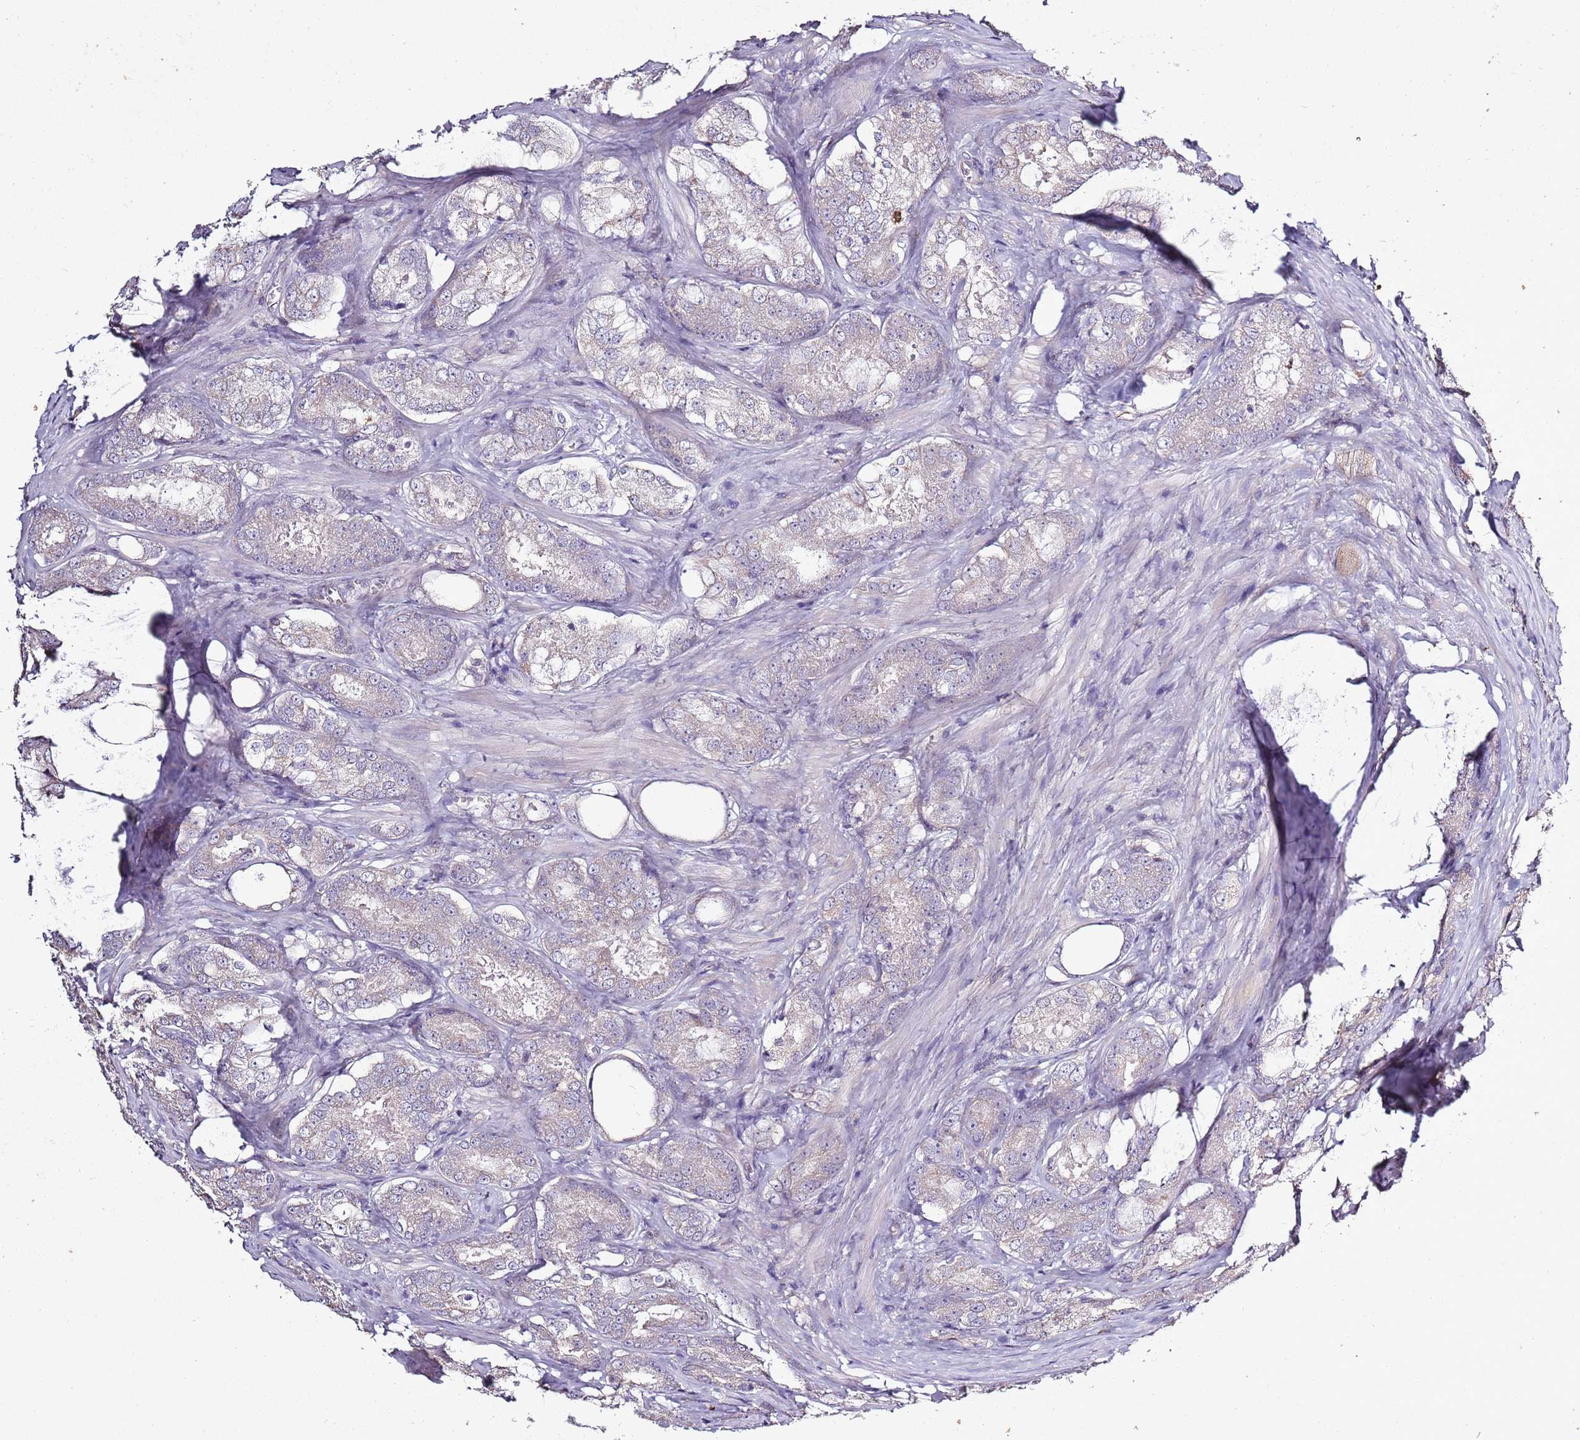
{"staining": {"intensity": "negative", "quantity": "none", "location": "none"}, "tissue": "prostate cancer", "cell_type": "Tumor cells", "image_type": "cancer", "snomed": [{"axis": "morphology", "description": "Adenocarcinoma, Low grade"}, {"axis": "topography", "description": "Prostate"}], "caption": "Human low-grade adenocarcinoma (prostate) stained for a protein using IHC reveals no expression in tumor cells.", "gene": "CAPN9", "patient": {"sex": "male", "age": 68}}